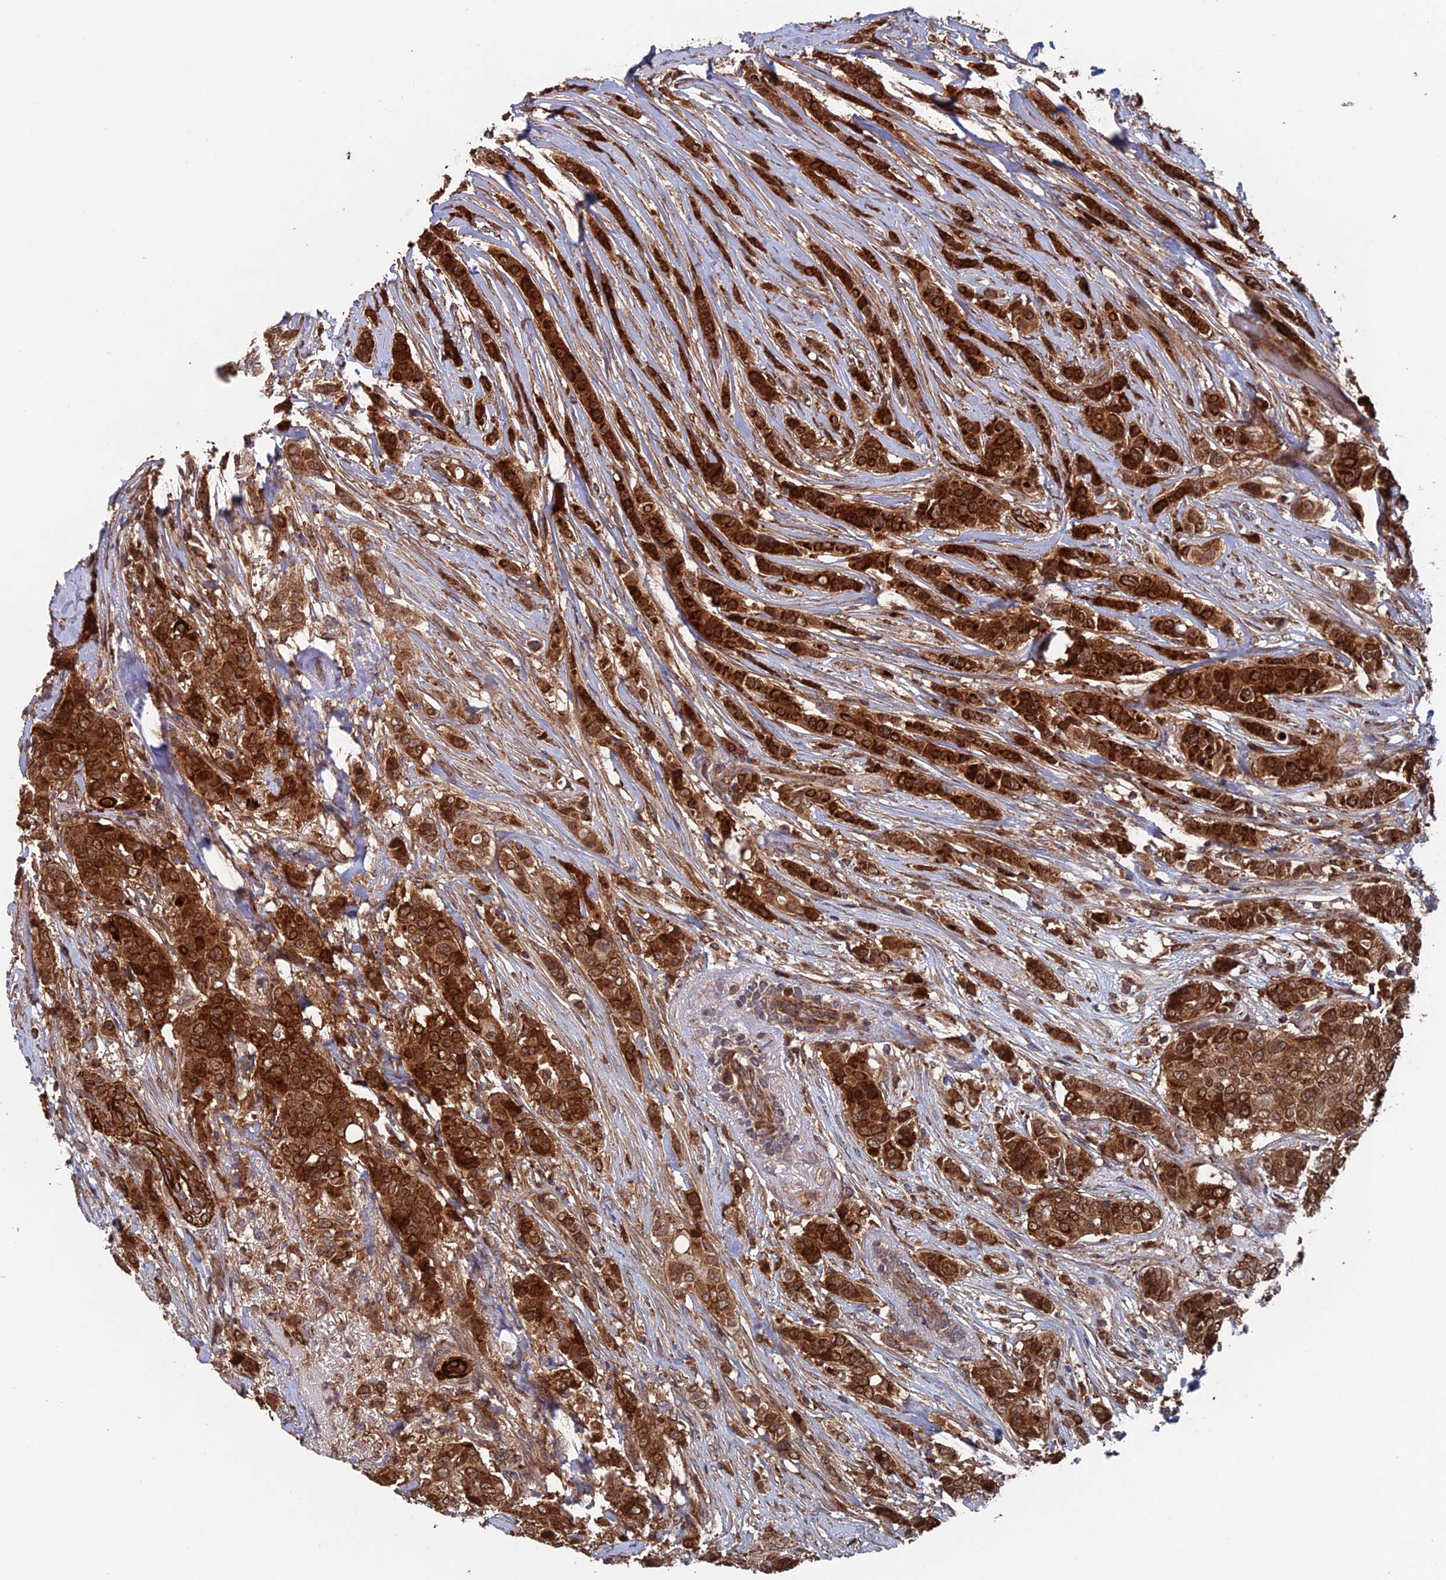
{"staining": {"intensity": "strong", "quantity": ">75%", "location": "cytoplasmic/membranous"}, "tissue": "breast cancer", "cell_type": "Tumor cells", "image_type": "cancer", "snomed": [{"axis": "morphology", "description": "Lobular carcinoma"}, {"axis": "topography", "description": "Breast"}], "caption": "An image of breast cancer (lobular carcinoma) stained for a protein shows strong cytoplasmic/membranous brown staining in tumor cells.", "gene": "DTYMK", "patient": {"sex": "female", "age": 51}}